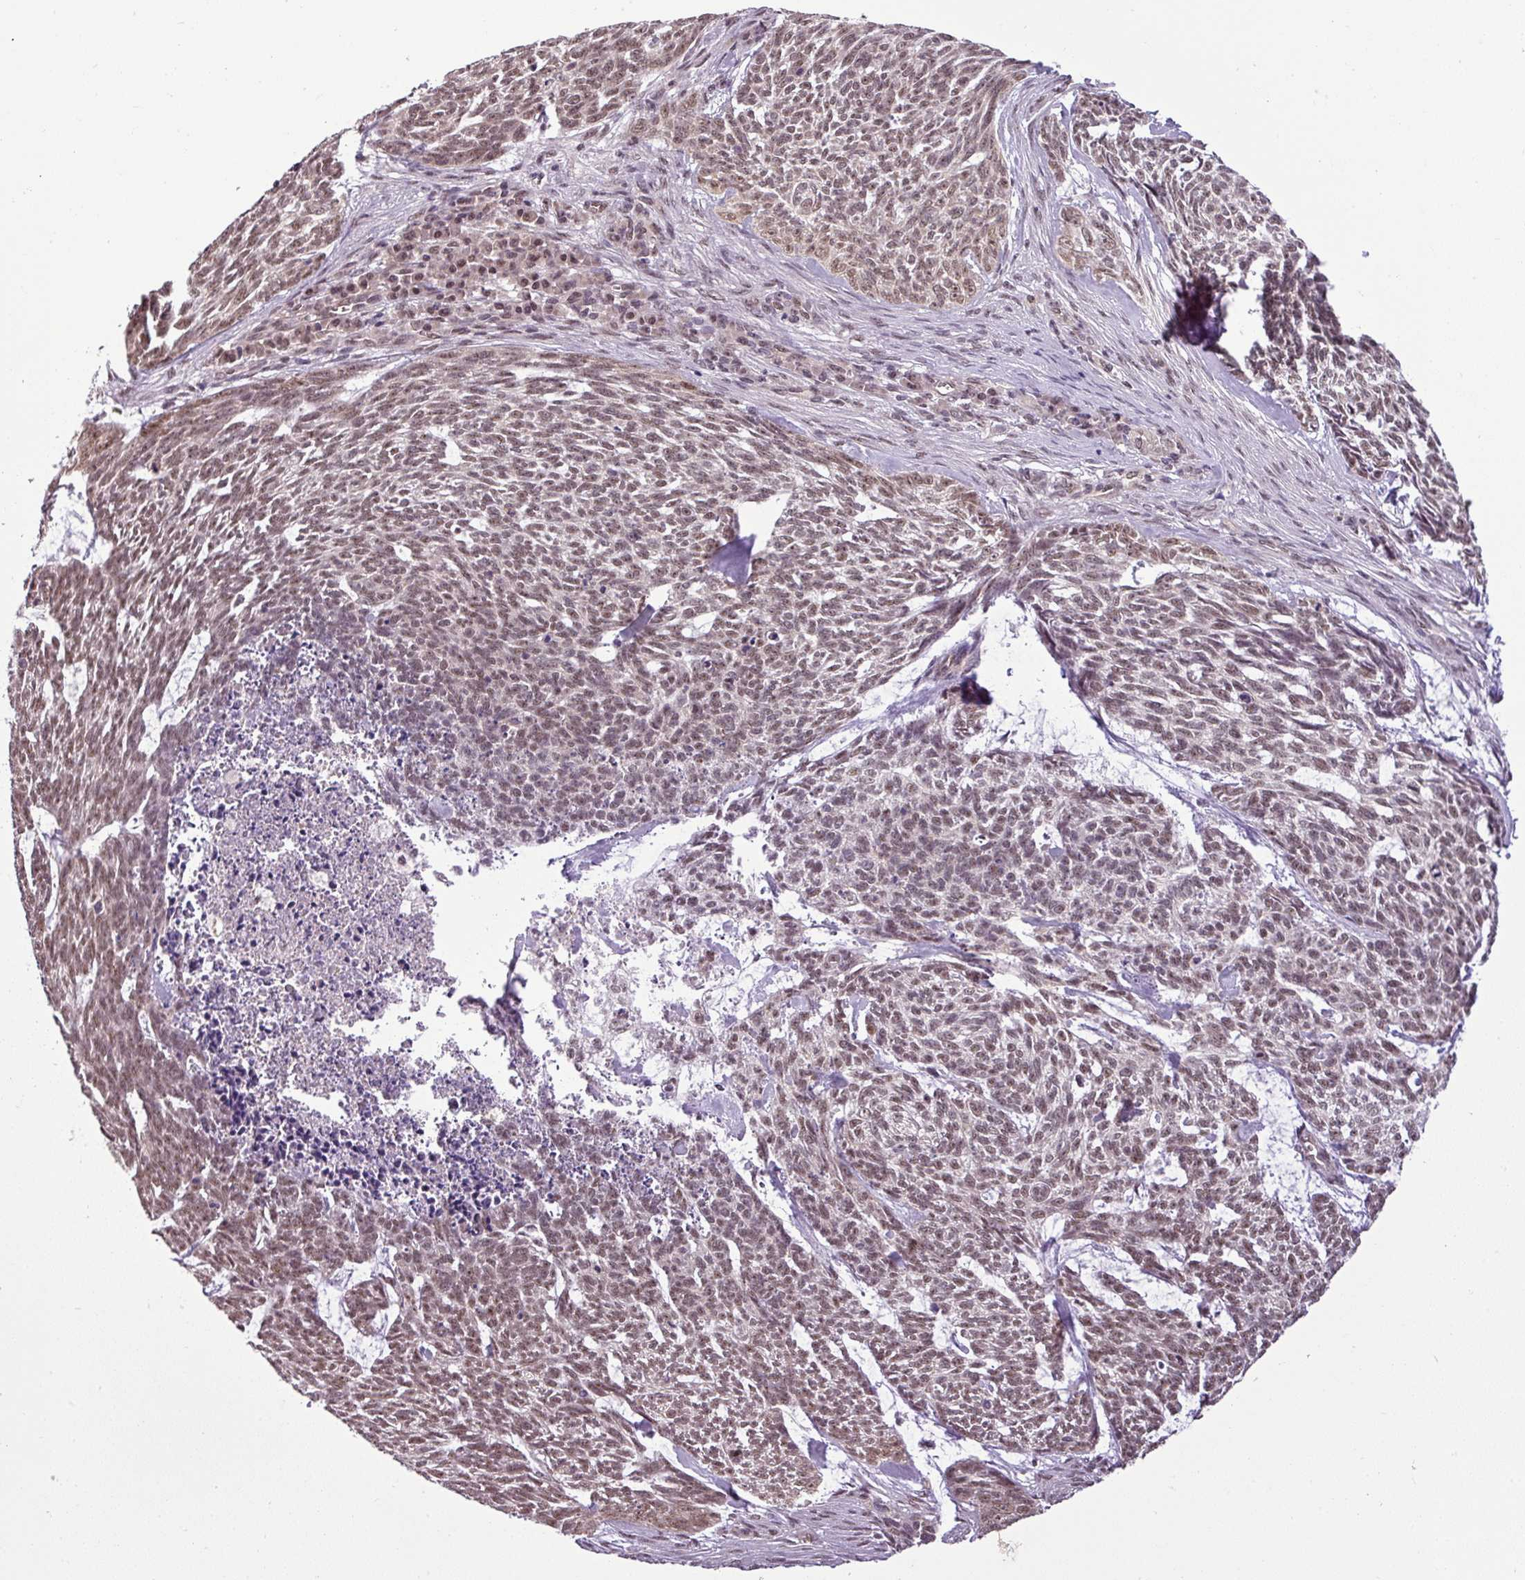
{"staining": {"intensity": "moderate", "quantity": ">75%", "location": "nuclear"}, "tissue": "skin cancer", "cell_type": "Tumor cells", "image_type": "cancer", "snomed": [{"axis": "morphology", "description": "Basal cell carcinoma"}, {"axis": "topography", "description": "Skin"}], "caption": "DAB immunohistochemical staining of skin basal cell carcinoma displays moderate nuclear protein staining in approximately >75% of tumor cells. (DAB (3,3'-diaminobenzidine) = brown stain, brightfield microscopy at high magnification).", "gene": "MFHAS1", "patient": {"sex": "female", "age": 93}}